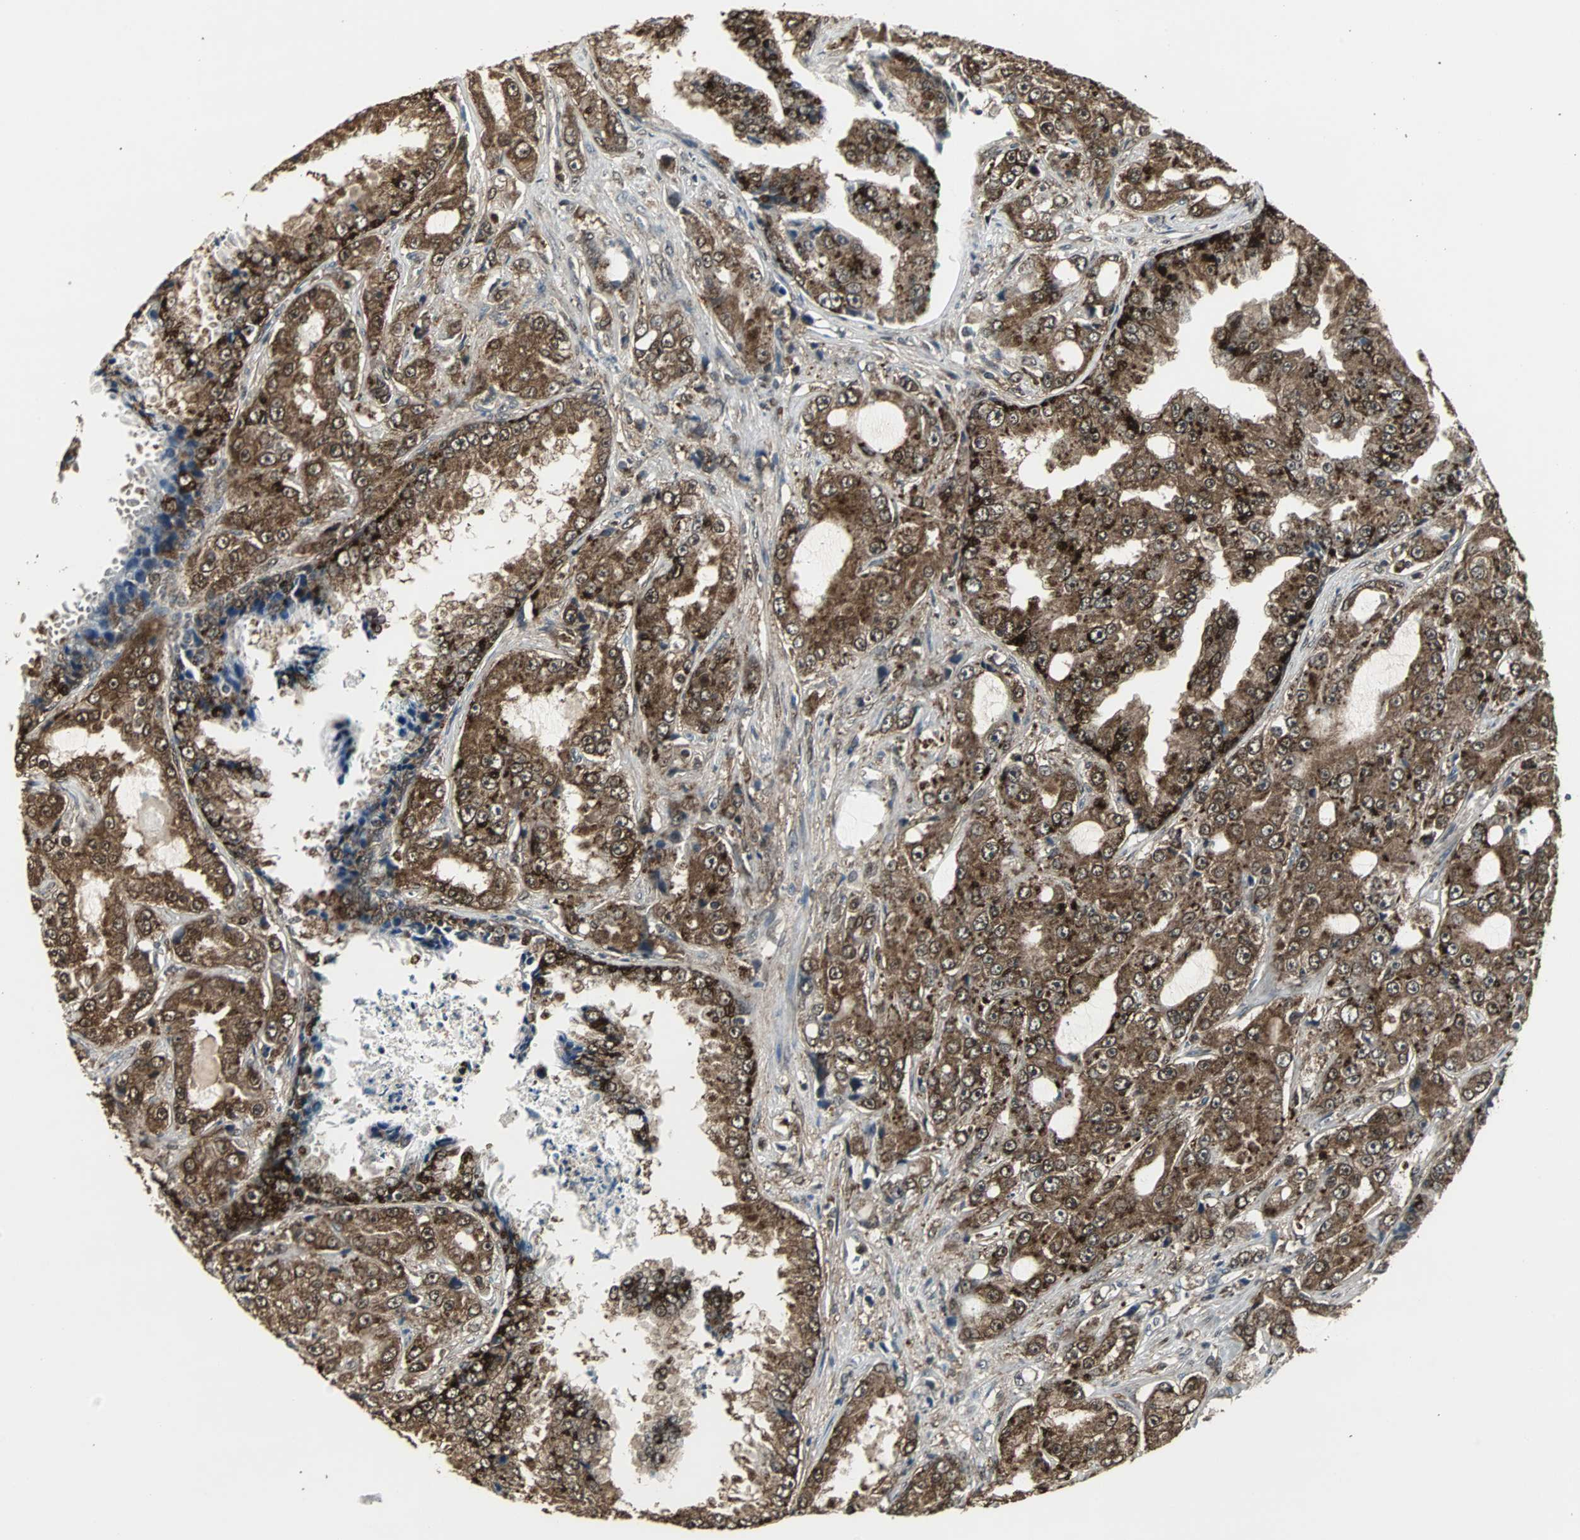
{"staining": {"intensity": "strong", "quantity": ">75%", "location": "cytoplasmic/membranous,nuclear"}, "tissue": "prostate cancer", "cell_type": "Tumor cells", "image_type": "cancer", "snomed": [{"axis": "morphology", "description": "Adenocarcinoma, High grade"}, {"axis": "topography", "description": "Prostate"}], "caption": "Immunohistochemical staining of adenocarcinoma (high-grade) (prostate) reveals high levels of strong cytoplasmic/membranous and nuclear protein positivity in approximately >75% of tumor cells. Nuclei are stained in blue.", "gene": "PLIN3", "patient": {"sex": "male", "age": 73}}